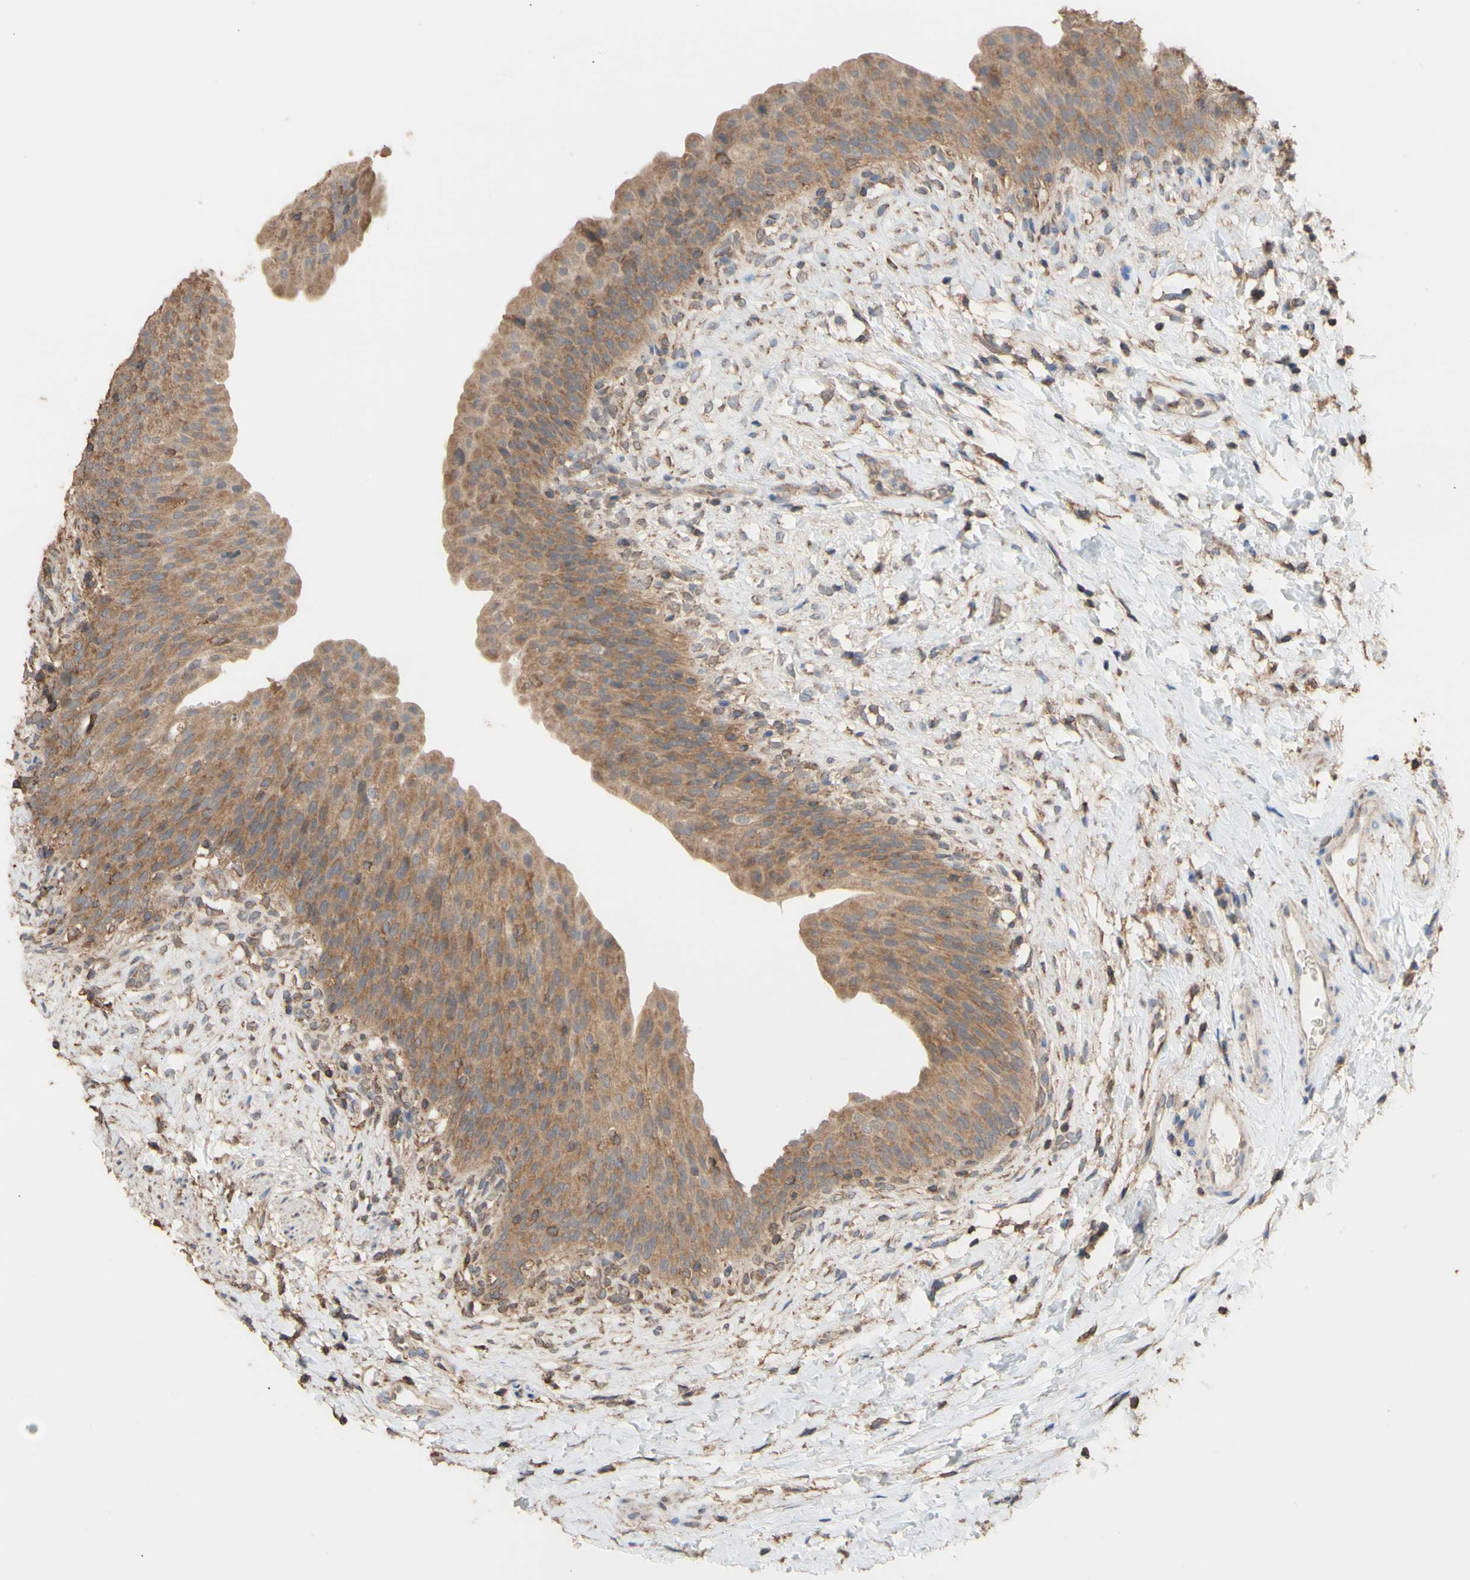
{"staining": {"intensity": "moderate", "quantity": ">75%", "location": "cytoplasmic/membranous"}, "tissue": "urinary bladder", "cell_type": "Urothelial cells", "image_type": "normal", "snomed": [{"axis": "morphology", "description": "Normal tissue, NOS"}, {"axis": "topography", "description": "Urinary bladder"}], "caption": "This image displays unremarkable urinary bladder stained with immunohistochemistry to label a protein in brown. The cytoplasmic/membranous of urothelial cells show moderate positivity for the protein. Nuclei are counter-stained blue.", "gene": "ALDH9A1", "patient": {"sex": "female", "age": 79}}